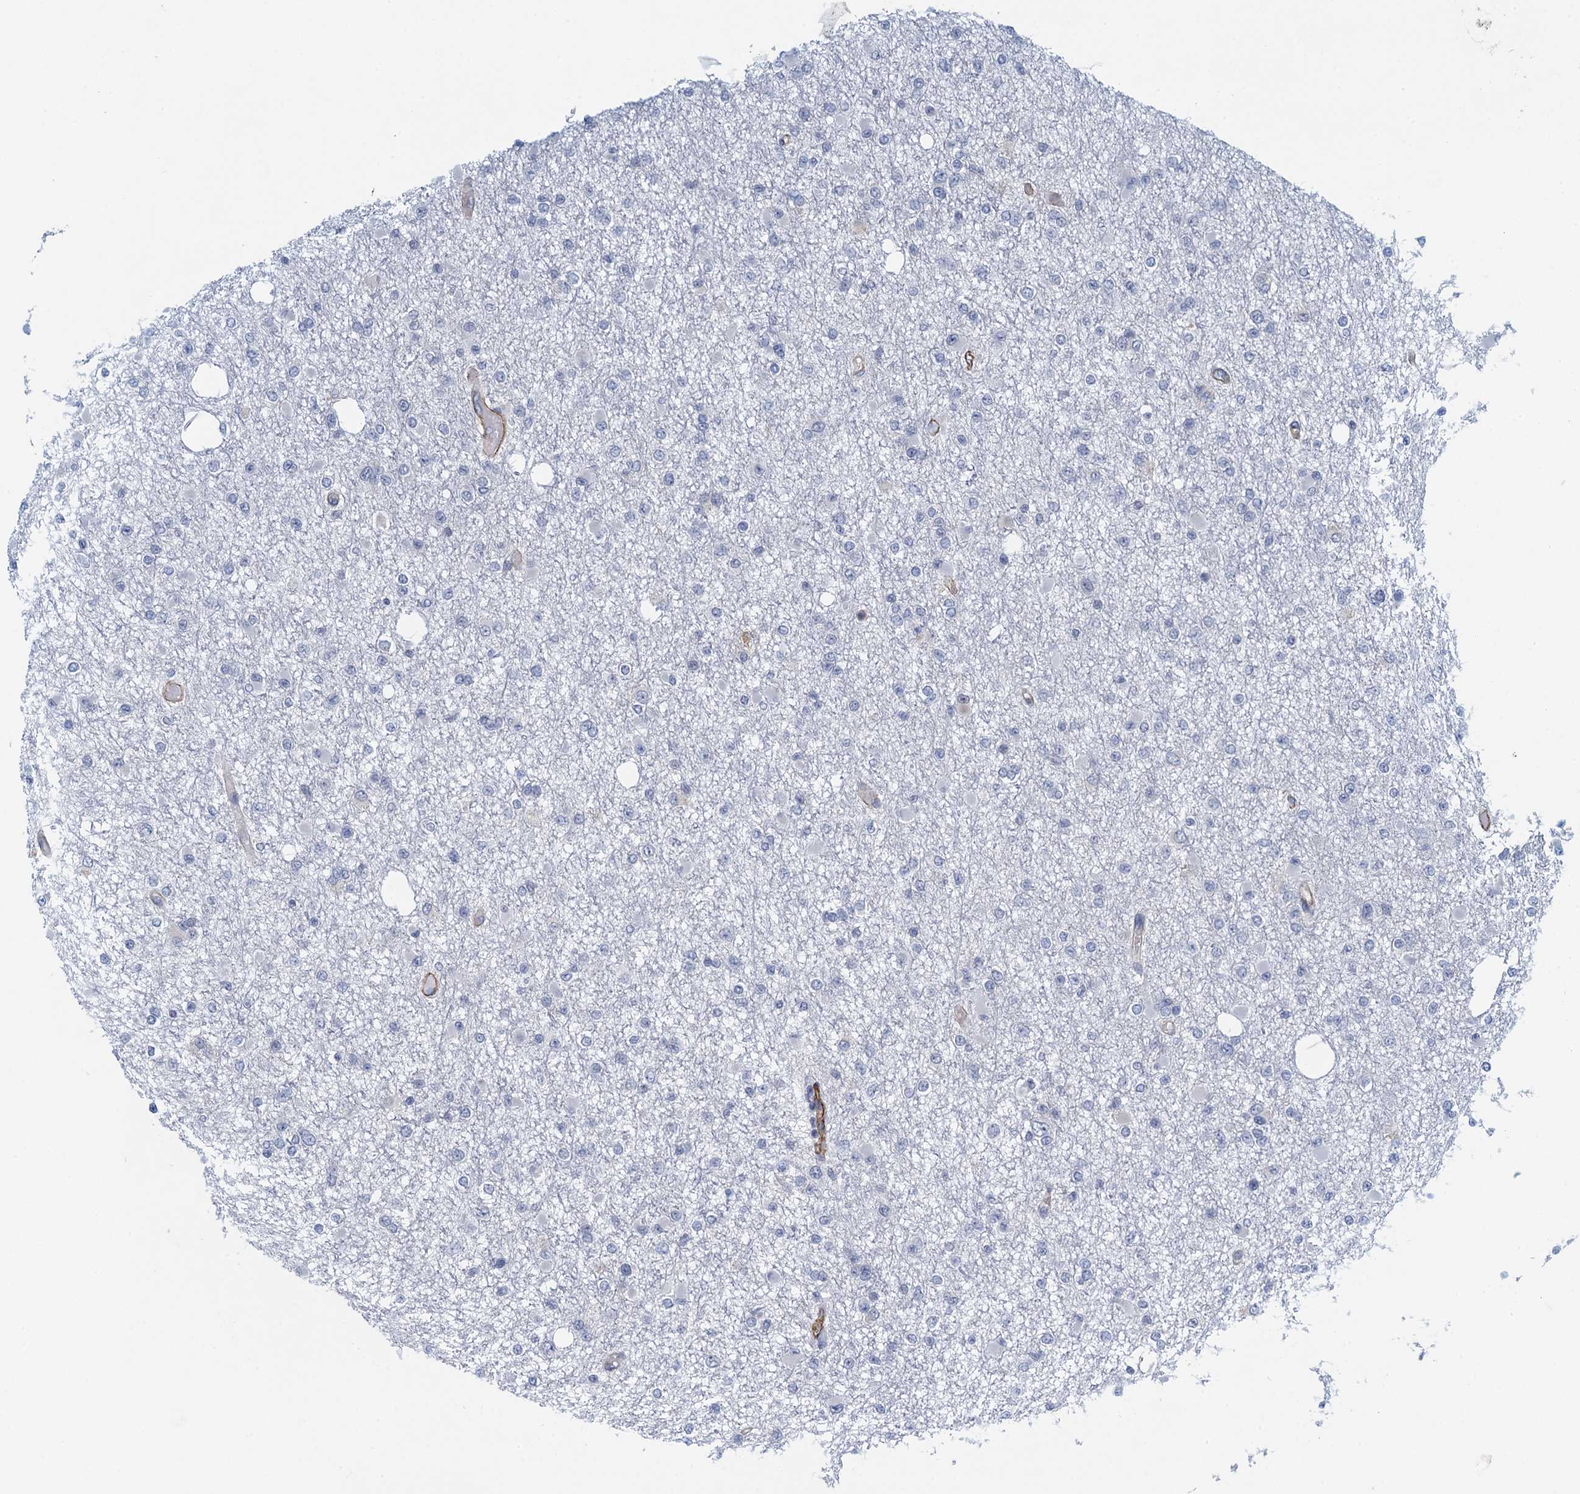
{"staining": {"intensity": "negative", "quantity": "none", "location": "none"}, "tissue": "glioma", "cell_type": "Tumor cells", "image_type": "cancer", "snomed": [{"axis": "morphology", "description": "Glioma, malignant, Low grade"}, {"axis": "topography", "description": "Brain"}], "caption": "DAB immunohistochemical staining of human glioma demonstrates no significant staining in tumor cells.", "gene": "ALG2", "patient": {"sex": "female", "age": 22}}